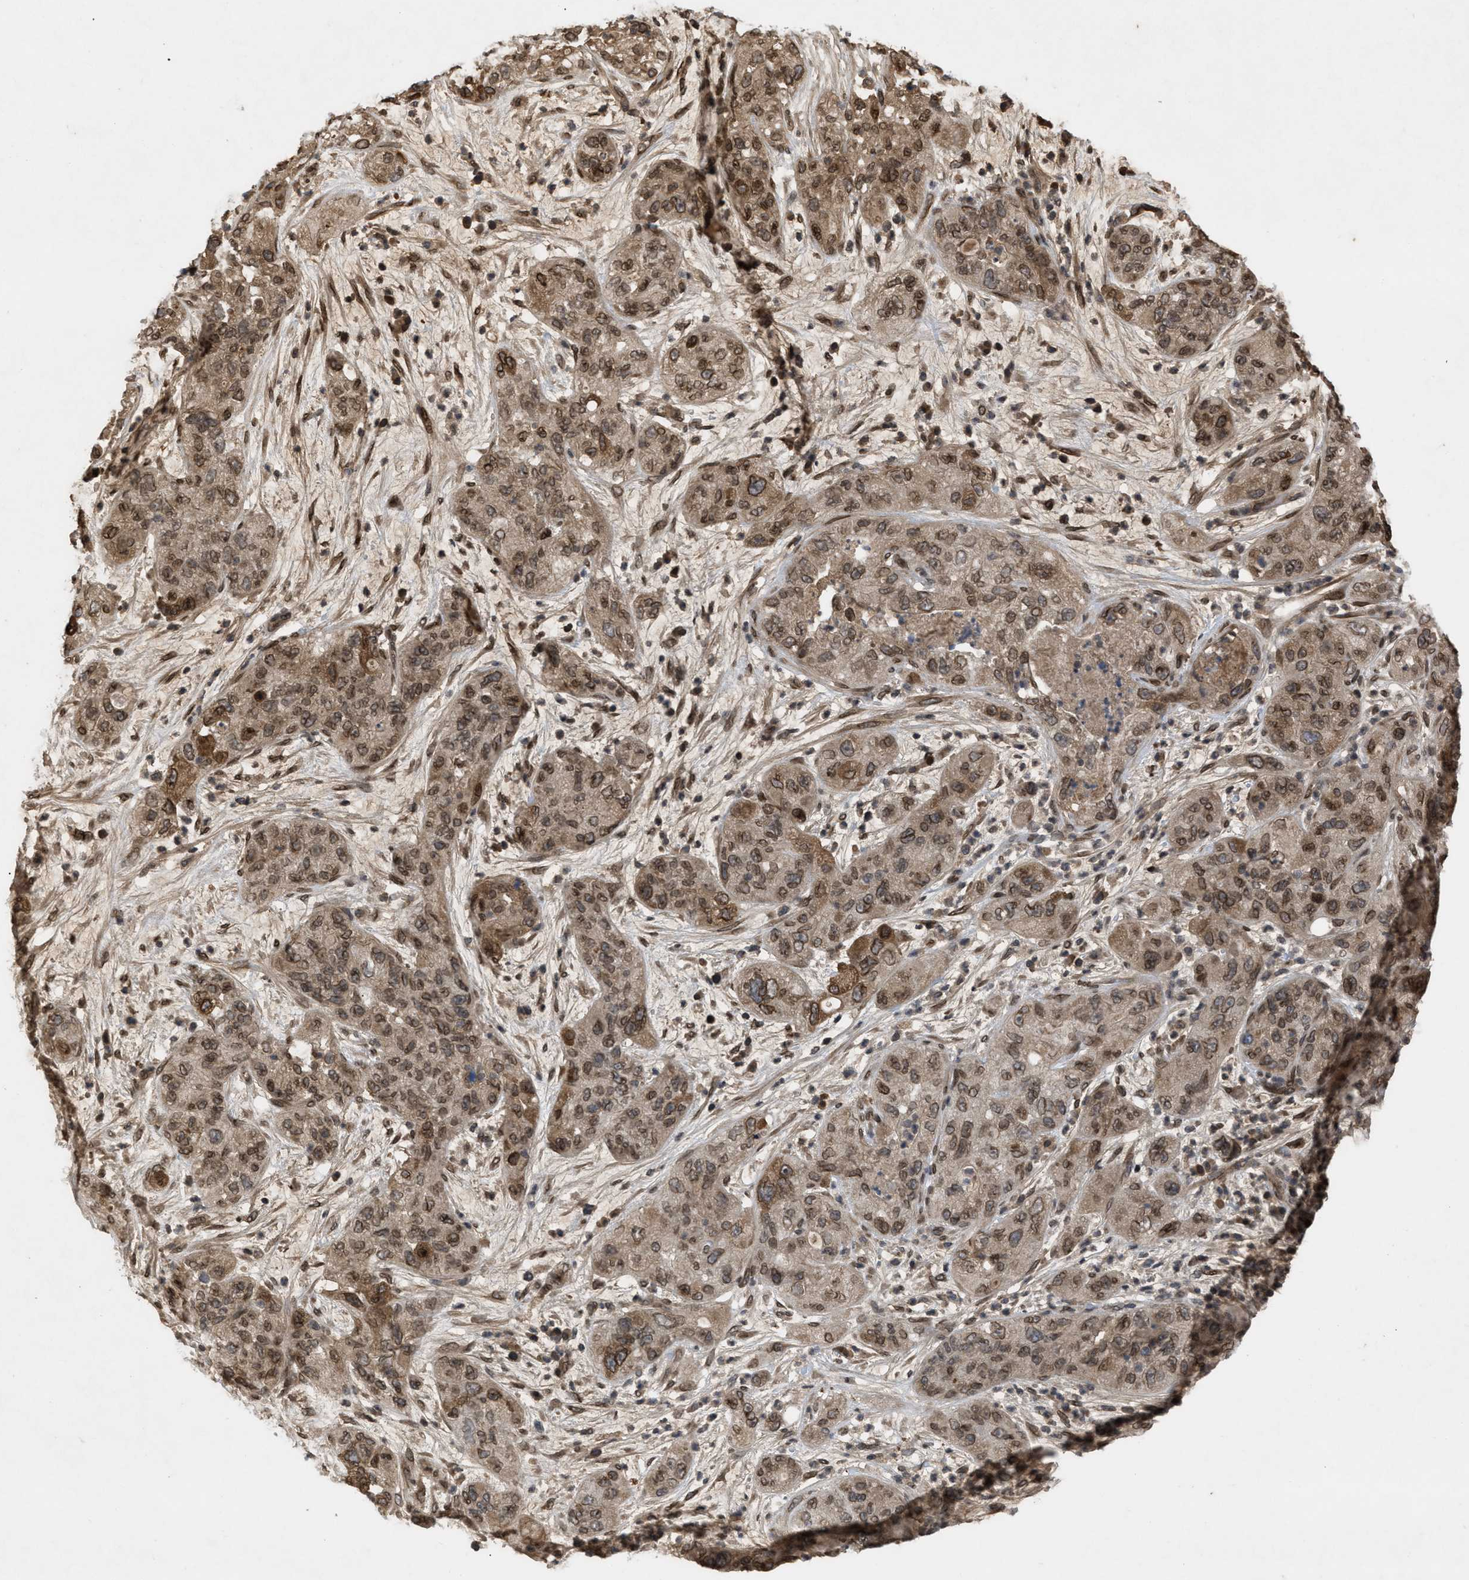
{"staining": {"intensity": "moderate", "quantity": ">75%", "location": "cytoplasmic/membranous,nuclear"}, "tissue": "pancreatic cancer", "cell_type": "Tumor cells", "image_type": "cancer", "snomed": [{"axis": "morphology", "description": "Adenocarcinoma, NOS"}, {"axis": "topography", "description": "Pancreas"}], "caption": "A photomicrograph showing moderate cytoplasmic/membranous and nuclear positivity in about >75% of tumor cells in pancreatic cancer, as visualized by brown immunohistochemical staining.", "gene": "CRY1", "patient": {"sex": "female", "age": 78}}